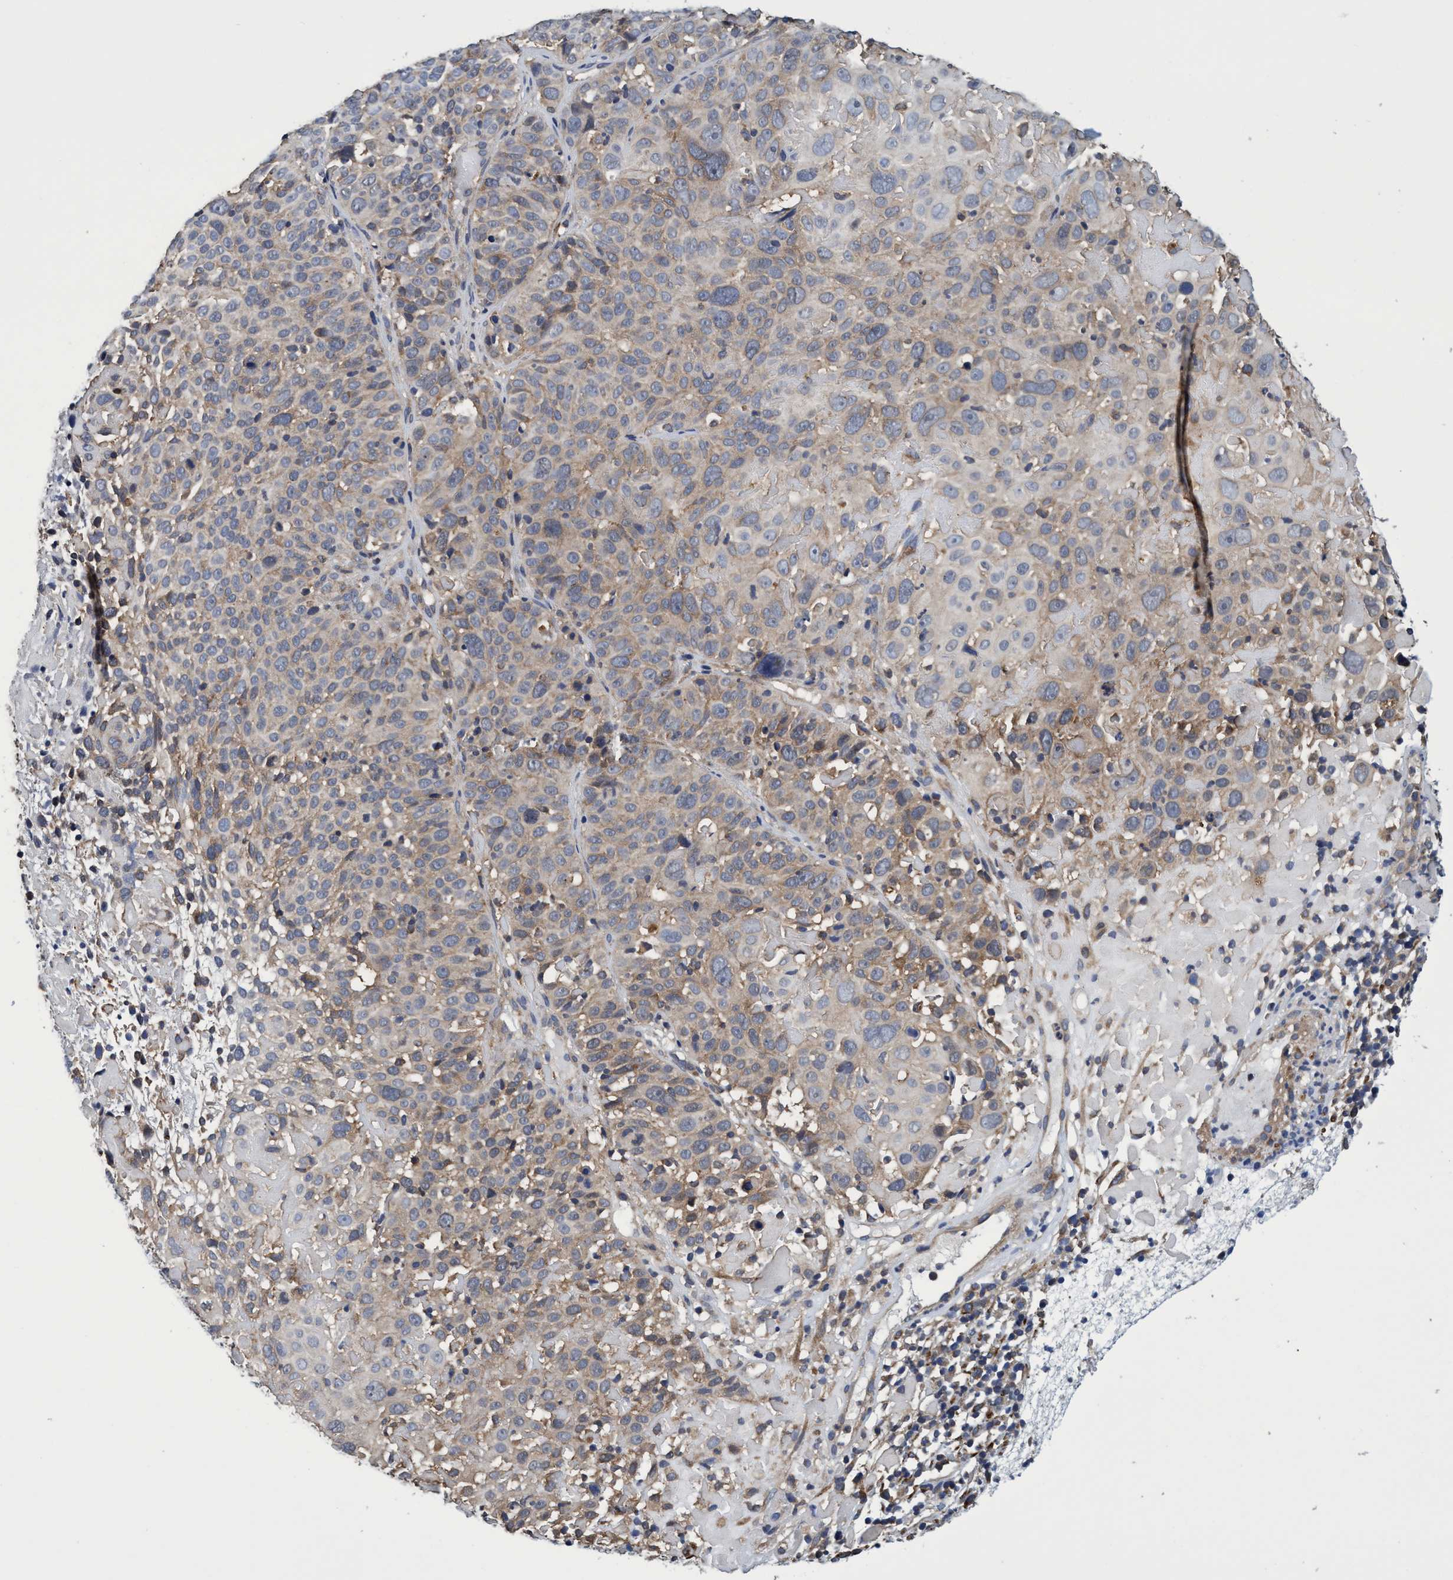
{"staining": {"intensity": "weak", "quantity": ">75%", "location": "cytoplasmic/membranous"}, "tissue": "cervical cancer", "cell_type": "Tumor cells", "image_type": "cancer", "snomed": [{"axis": "morphology", "description": "Squamous cell carcinoma, NOS"}, {"axis": "topography", "description": "Cervix"}], "caption": "IHC micrograph of neoplastic tissue: cervical squamous cell carcinoma stained using IHC demonstrates low levels of weak protein expression localized specifically in the cytoplasmic/membranous of tumor cells, appearing as a cytoplasmic/membranous brown color.", "gene": "CALCOCO2", "patient": {"sex": "female", "age": 74}}